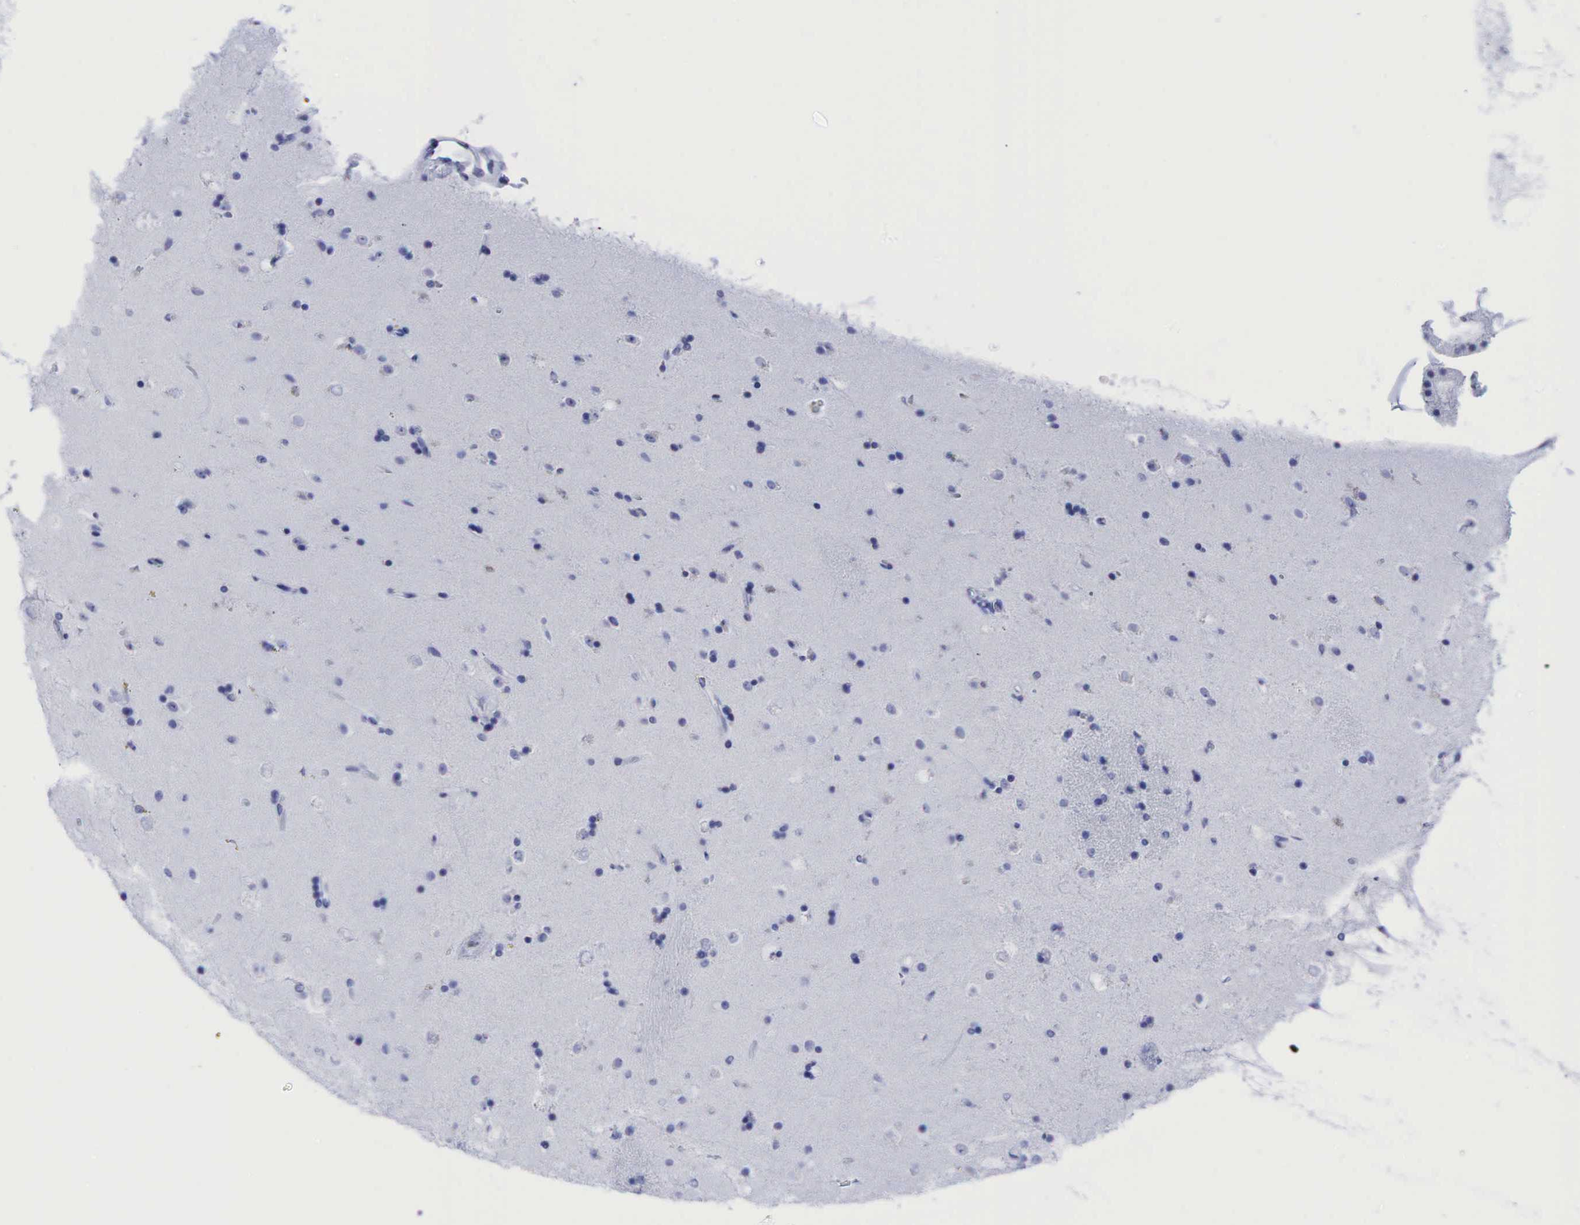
{"staining": {"intensity": "negative", "quantity": "none", "location": "none"}, "tissue": "caudate", "cell_type": "Glial cells", "image_type": "normal", "snomed": [{"axis": "morphology", "description": "Normal tissue, NOS"}, {"axis": "topography", "description": "Lateral ventricle wall"}], "caption": "IHC micrograph of normal caudate: human caudate stained with DAB (3,3'-diaminobenzidine) exhibits no significant protein expression in glial cells. The staining is performed using DAB brown chromogen with nuclei counter-stained in using hematoxylin.", "gene": "TNFRSF8", "patient": {"sex": "female", "age": 54}}